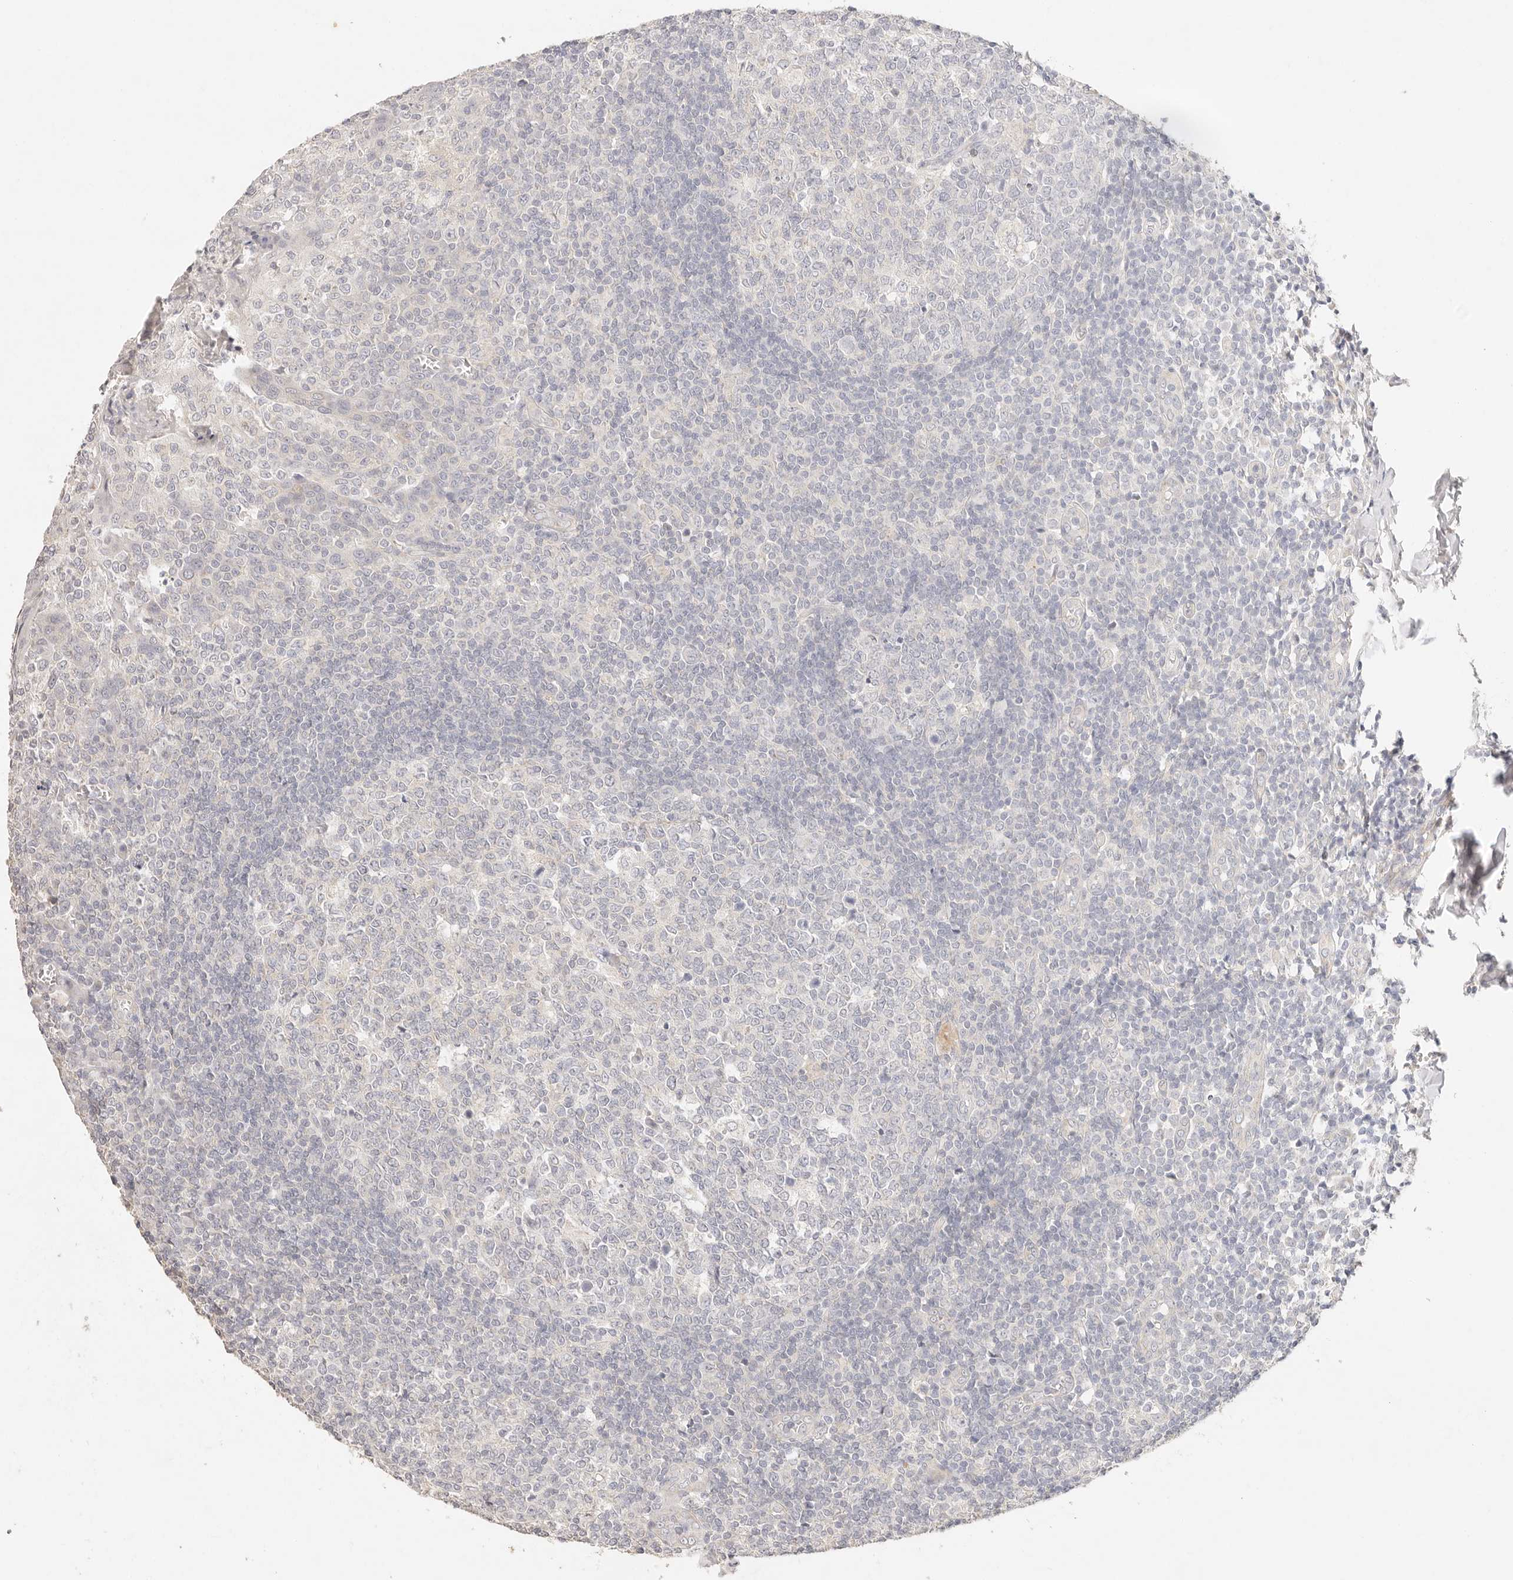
{"staining": {"intensity": "negative", "quantity": "none", "location": "none"}, "tissue": "tonsil", "cell_type": "Germinal center cells", "image_type": "normal", "snomed": [{"axis": "morphology", "description": "Normal tissue, NOS"}, {"axis": "topography", "description": "Tonsil"}], "caption": "High power microscopy image of an immunohistochemistry micrograph of normal tonsil, revealing no significant positivity in germinal center cells.", "gene": "GPR156", "patient": {"sex": "female", "age": 19}}